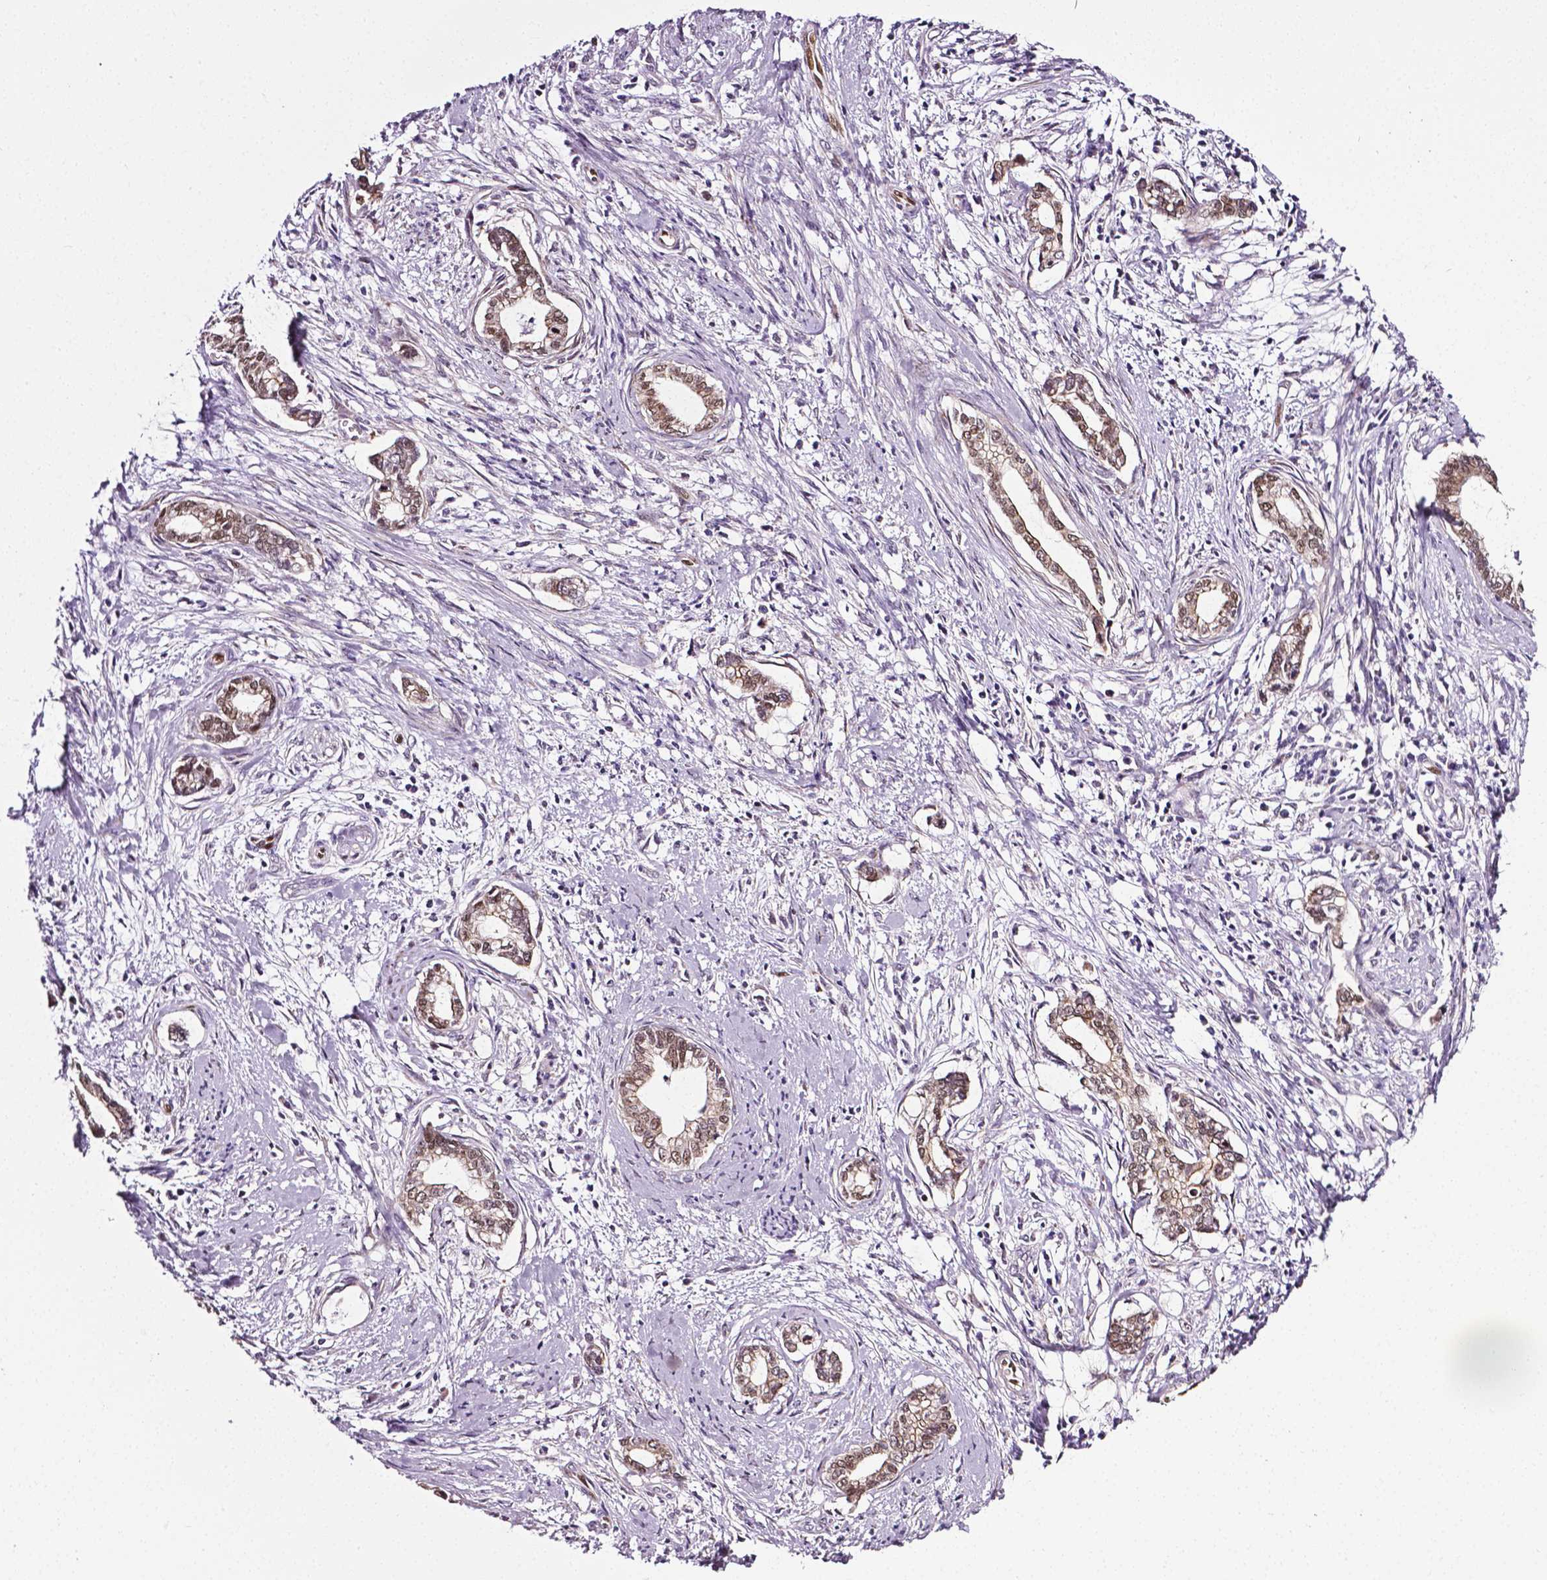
{"staining": {"intensity": "strong", "quantity": ">75%", "location": "cytoplasmic/membranous,nuclear"}, "tissue": "cervical cancer", "cell_type": "Tumor cells", "image_type": "cancer", "snomed": [{"axis": "morphology", "description": "Adenocarcinoma, NOS"}, {"axis": "topography", "description": "Cervix"}], "caption": "Adenocarcinoma (cervical) stained with DAB (3,3'-diaminobenzidine) IHC shows high levels of strong cytoplasmic/membranous and nuclear positivity in approximately >75% of tumor cells.", "gene": "PTGER3", "patient": {"sex": "female", "age": 62}}